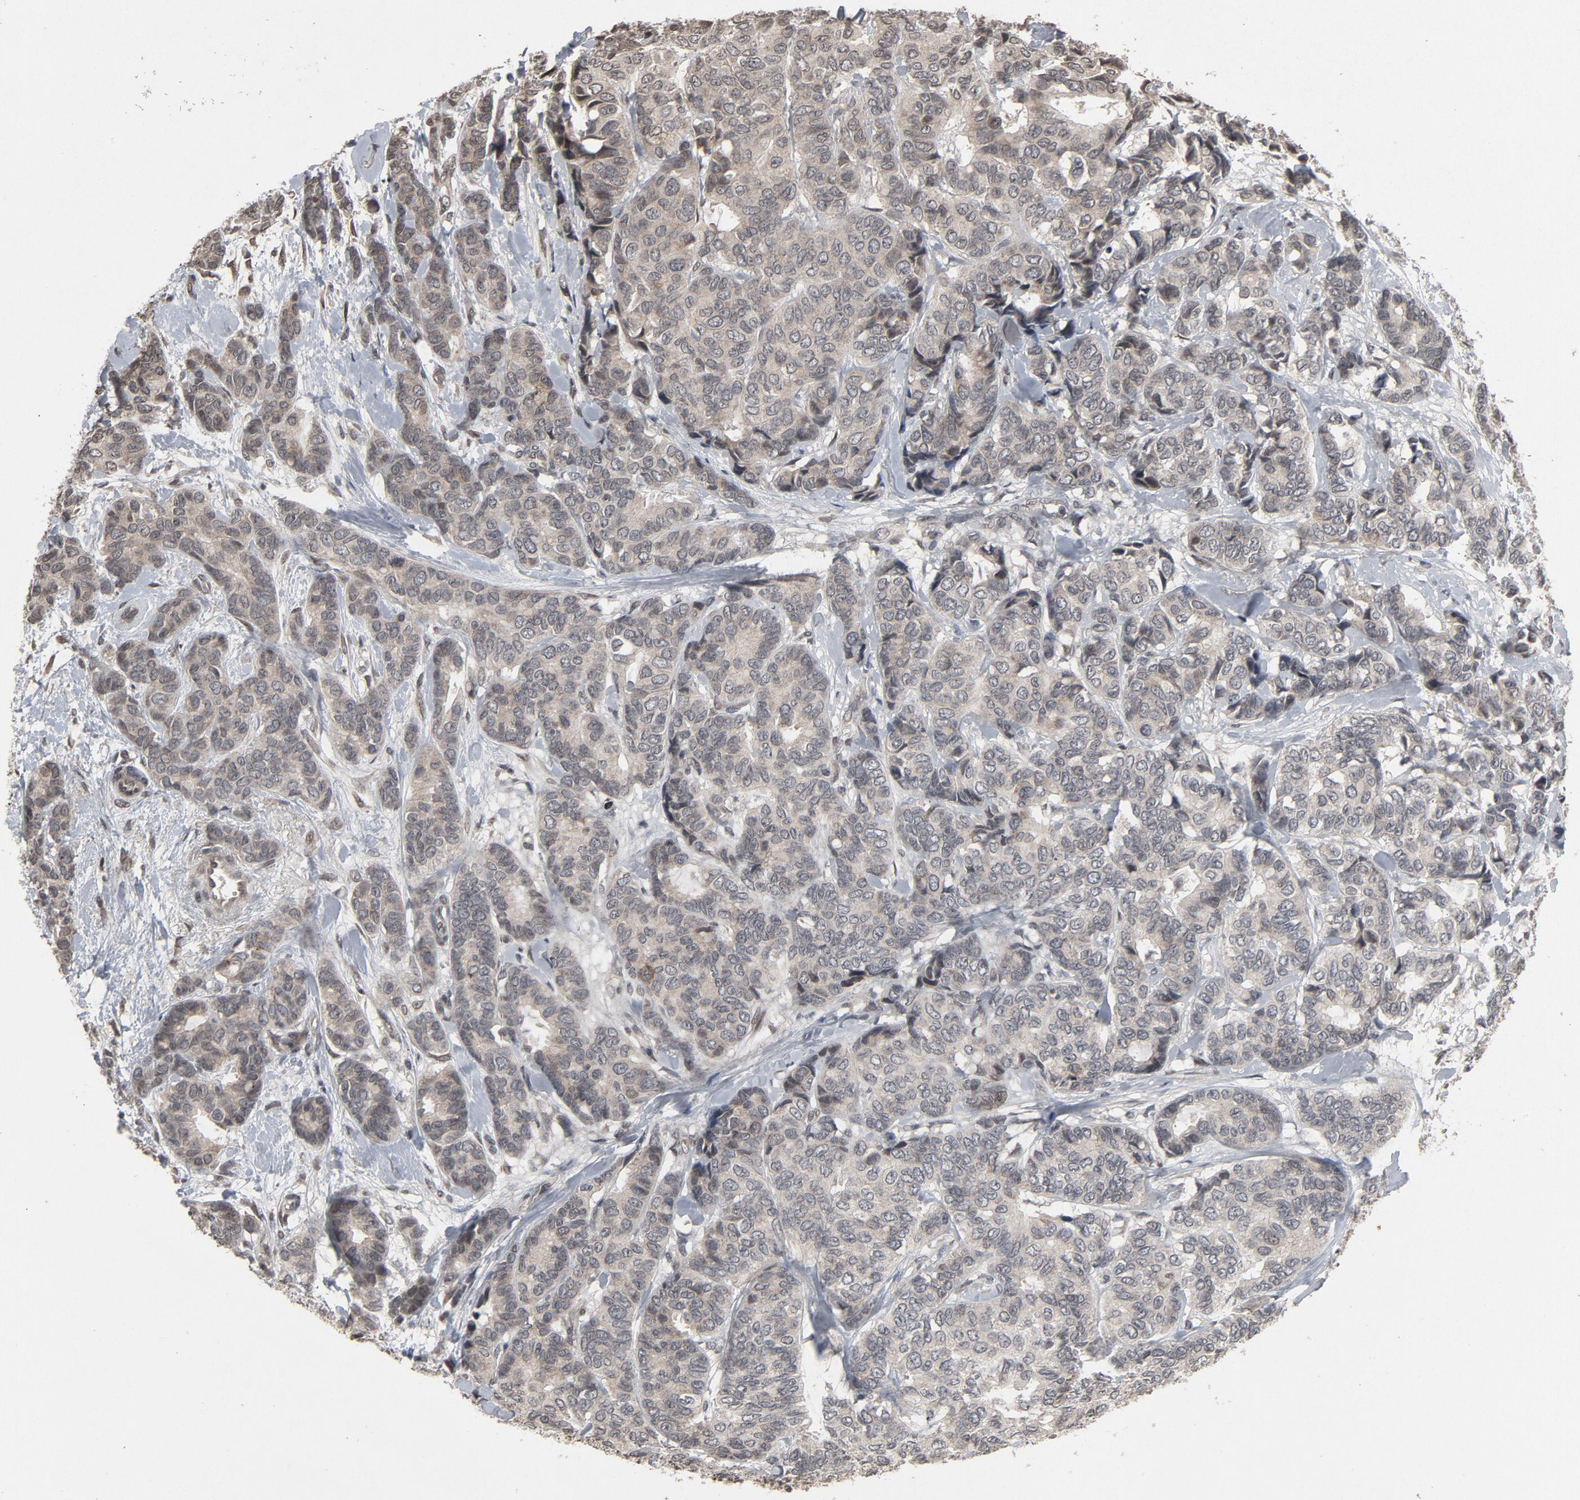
{"staining": {"intensity": "weak", "quantity": ">75%", "location": "cytoplasmic/membranous,nuclear"}, "tissue": "breast cancer", "cell_type": "Tumor cells", "image_type": "cancer", "snomed": [{"axis": "morphology", "description": "Duct carcinoma"}, {"axis": "topography", "description": "Breast"}], "caption": "Weak cytoplasmic/membranous and nuclear positivity for a protein is seen in about >75% of tumor cells of breast intraductal carcinoma using IHC.", "gene": "POM121", "patient": {"sex": "female", "age": 87}}